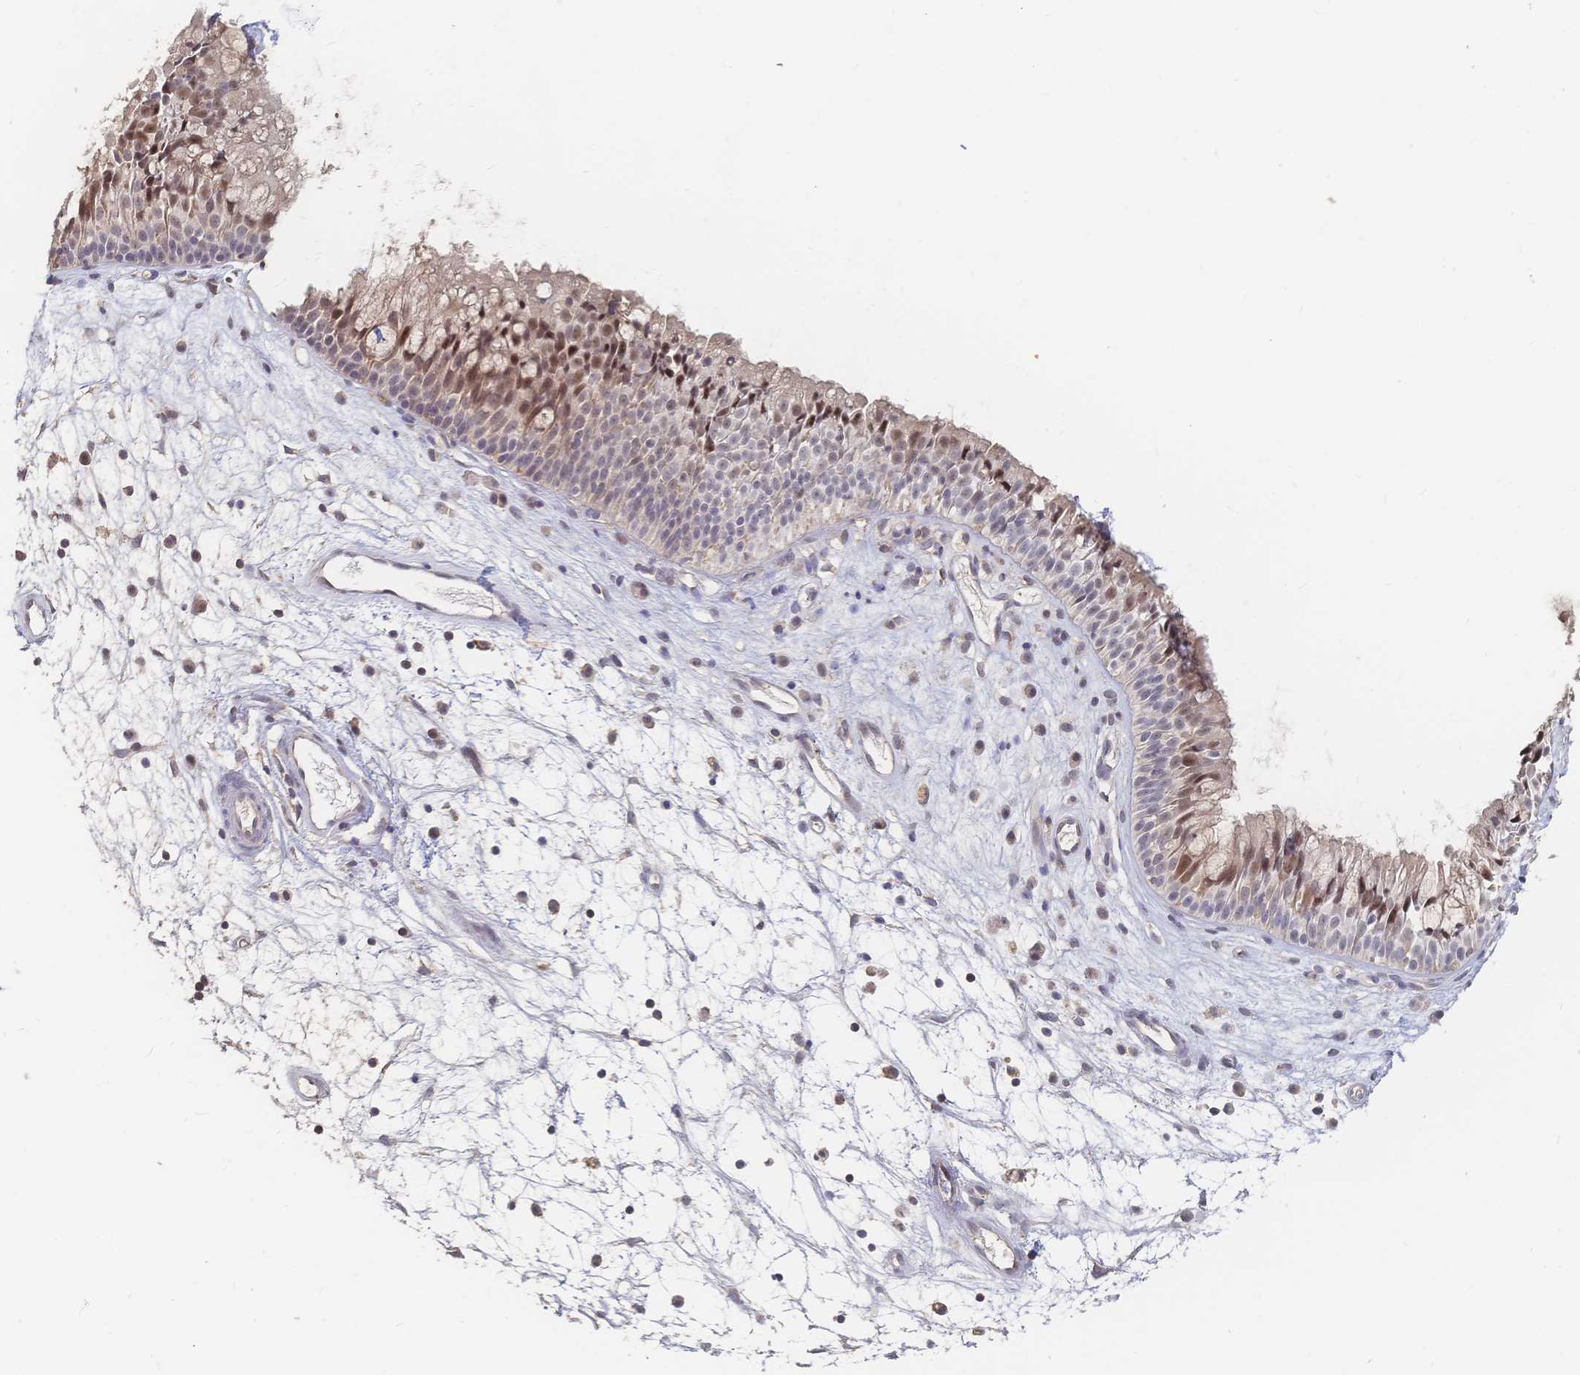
{"staining": {"intensity": "weak", "quantity": "25%-75%", "location": "cytoplasmic/membranous,nuclear"}, "tissue": "nasopharynx", "cell_type": "Respiratory epithelial cells", "image_type": "normal", "snomed": [{"axis": "morphology", "description": "Normal tissue, NOS"}, {"axis": "topography", "description": "Nasopharynx"}], "caption": "High-magnification brightfield microscopy of normal nasopharynx stained with DAB (brown) and counterstained with hematoxylin (blue). respiratory epithelial cells exhibit weak cytoplasmic/membranous,nuclear staining is identified in approximately25%-75% of cells.", "gene": "LRP5", "patient": {"sex": "male", "age": 69}}